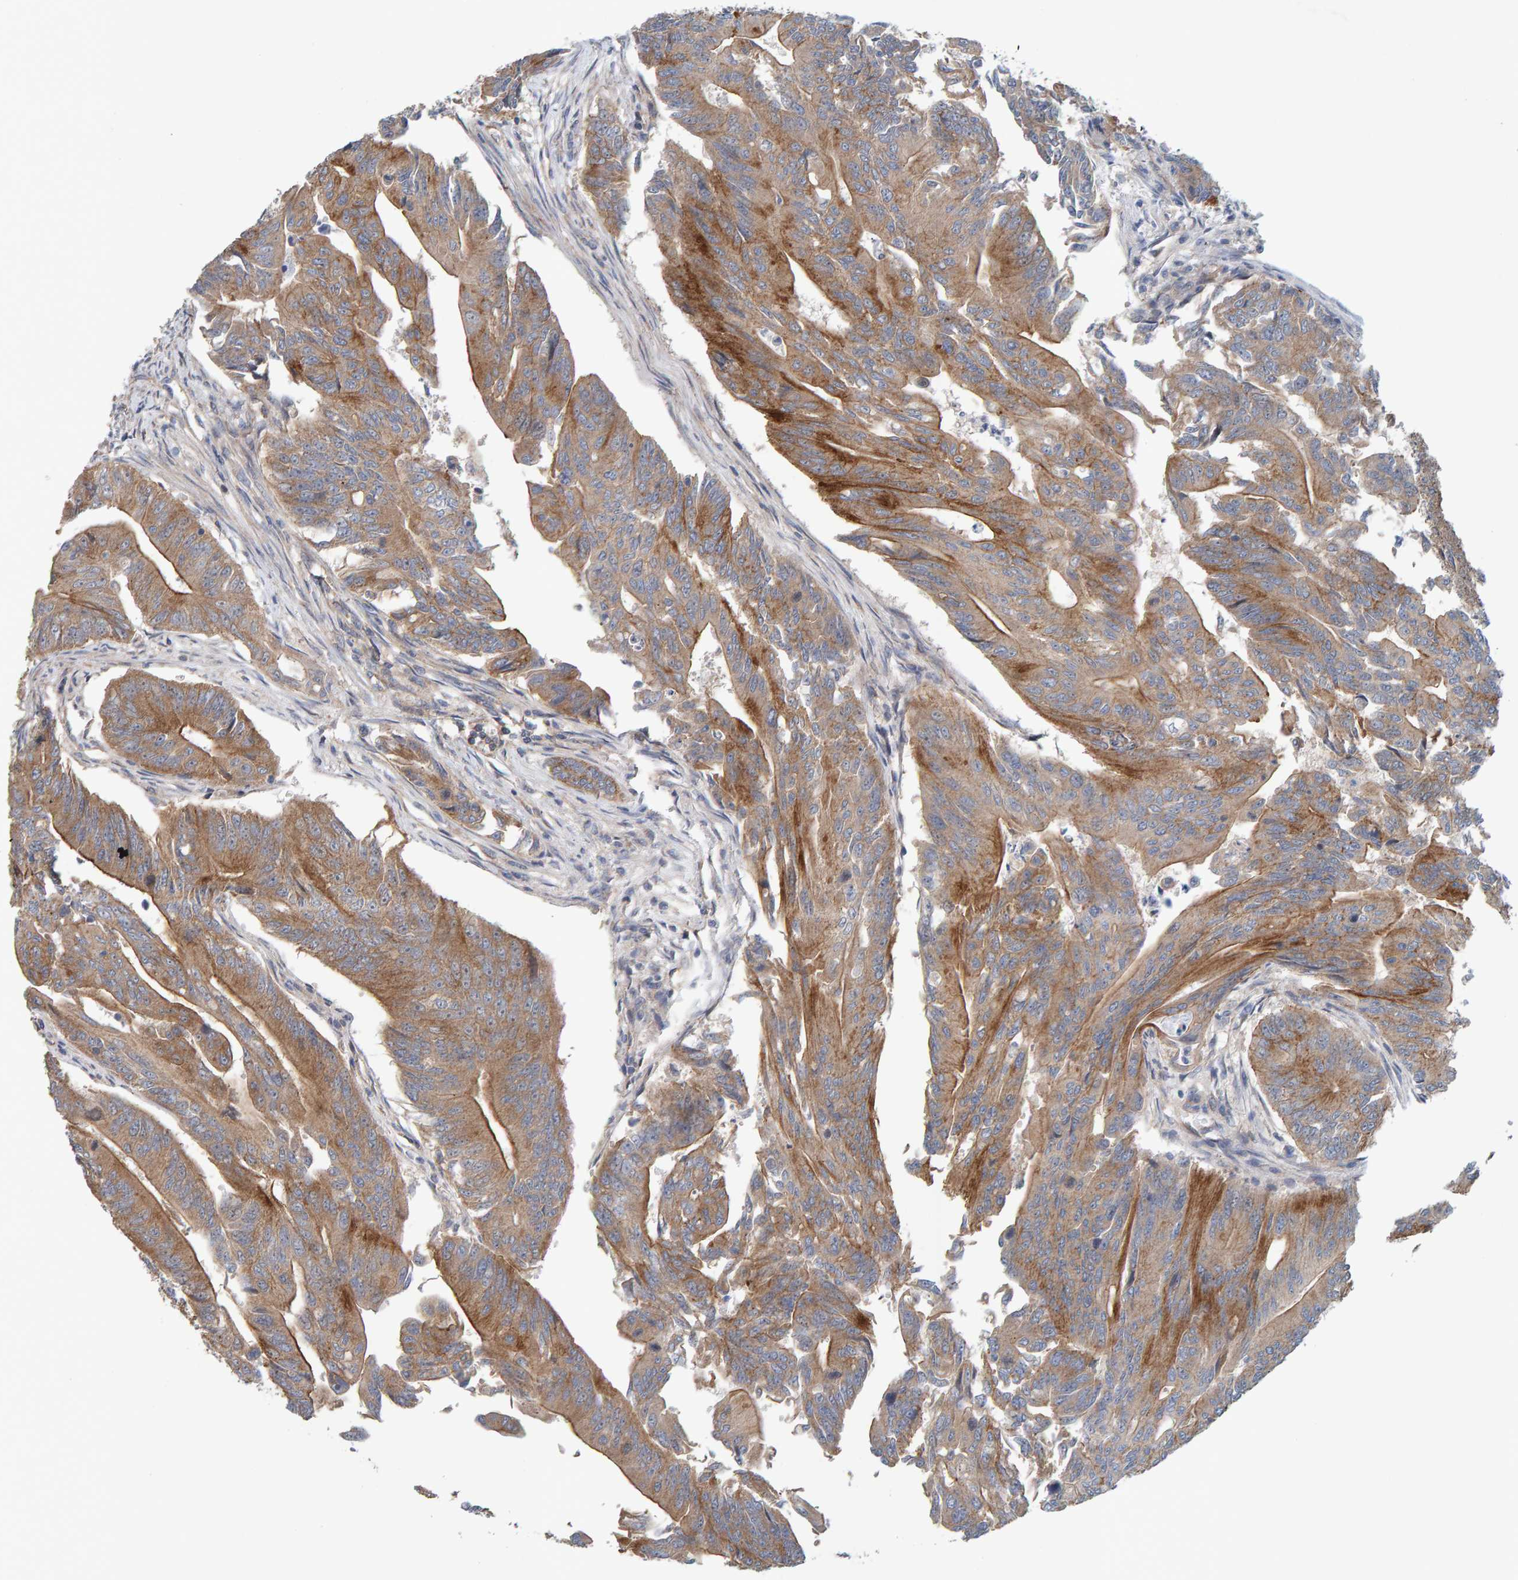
{"staining": {"intensity": "moderate", "quantity": ">75%", "location": "cytoplasmic/membranous"}, "tissue": "colorectal cancer", "cell_type": "Tumor cells", "image_type": "cancer", "snomed": [{"axis": "morphology", "description": "Adenoma, NOS"}, {"axis": "morphology", "description": "Adenocarcinoma, NOS"}, {"axis": "topography", "description": "Colon"}], "caption": "Protein staining of colorectal cancer (adenoma) tissue exhibits moderate cytoplasmic/membranous positivity in approximately >75% of tumor cells.", "gene": "RGP1", "patient": {"sex": "male", "age": 79}}